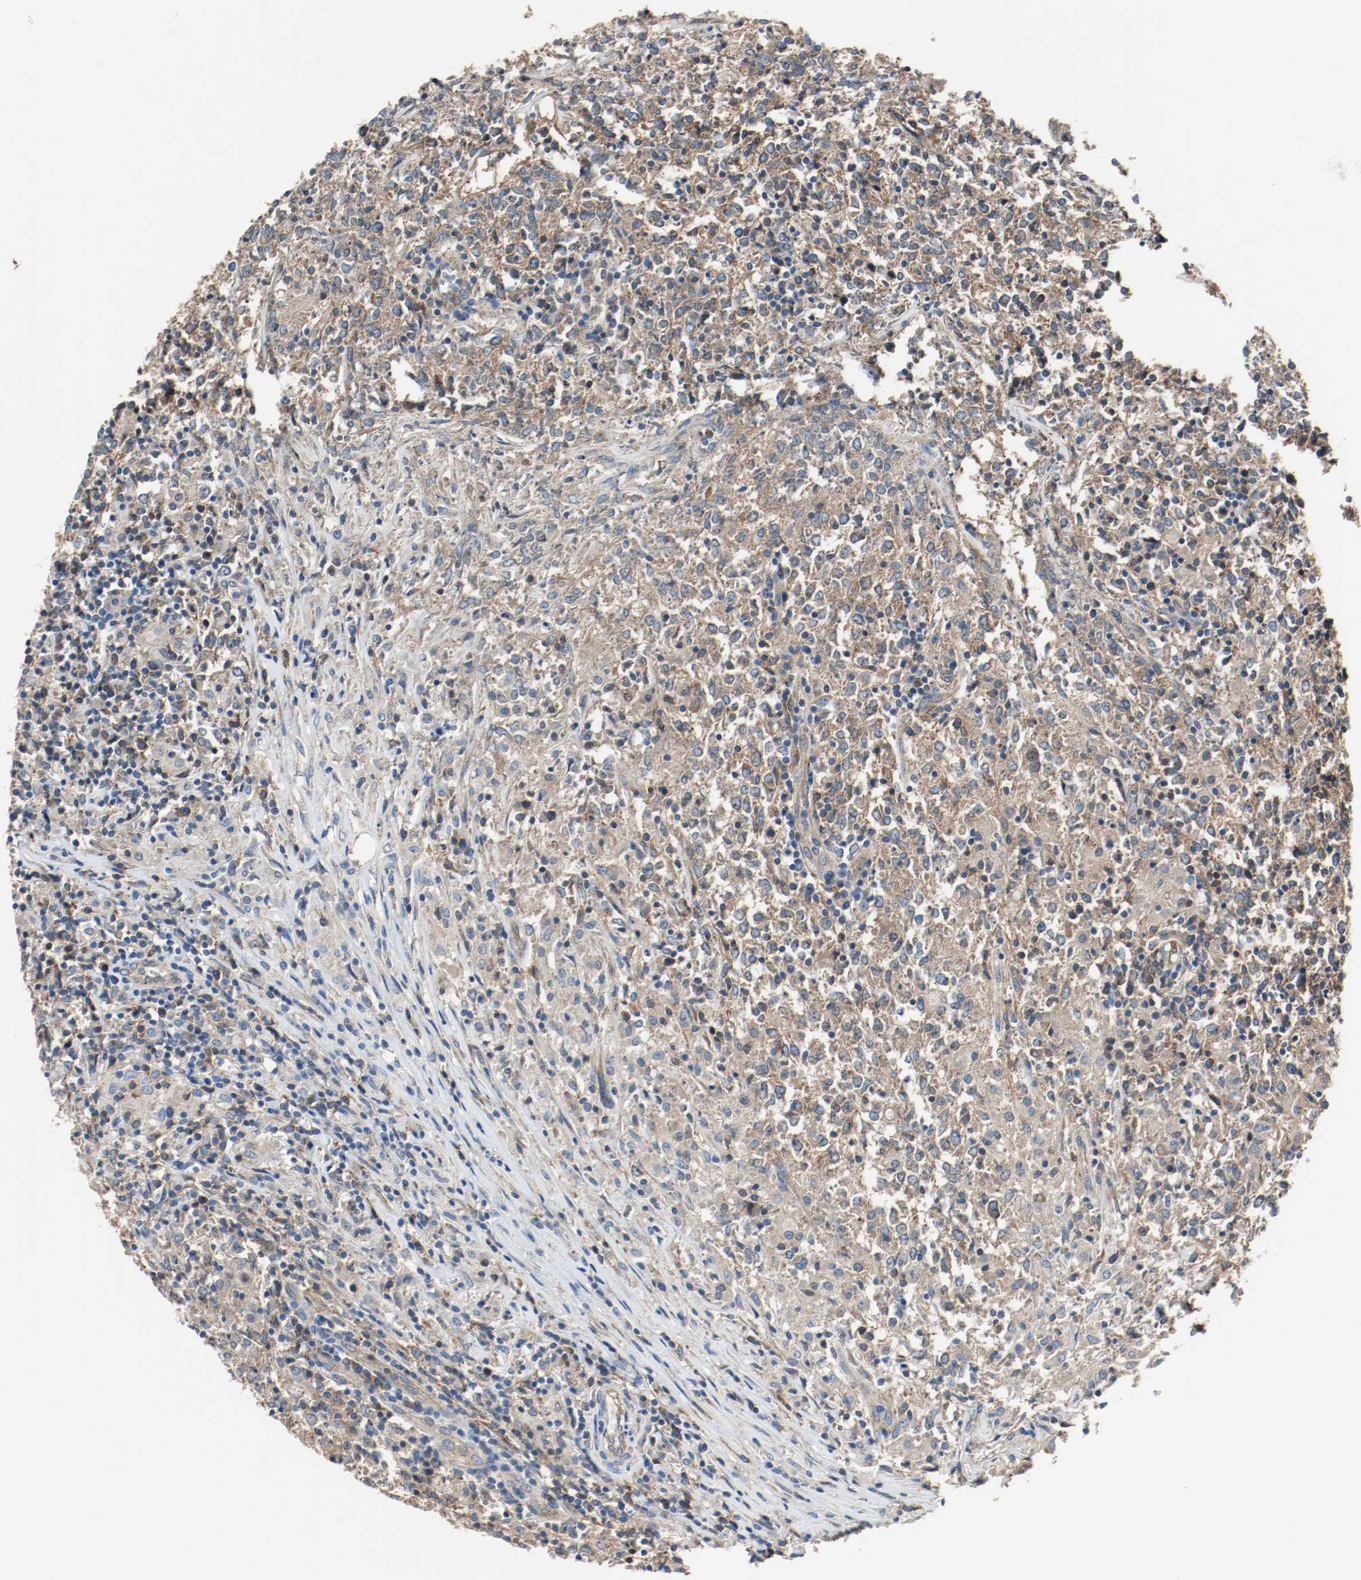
{"staining": {"intensity": "moderate", "quantity": ">75%", "location": "cytoplasmic/membranous"}, "tissue": "lymphoma", "cell_type": "Tumor cells", "image_type": "cancer", "snomed": [{"axis": "morphology", "description": "Malignant lymphoma, non-Hodgkin's type, High grade"}, {"axis": "topography", "description": "Lymph node"}], "caption": "Lymphoma was stained to show a protein in brown. There is medium levels of moderate cytoplasmic/membranous expression in approximately >75% of tumor cells. The protein is stained brown, and the nuclei are stained in blue (DAB (3,3'-diaminobenzidine) IHC with brightfield microscopy, high magnification).", "gene": "TUBA3D", "patient": {"sex": "female", "age": 84}}